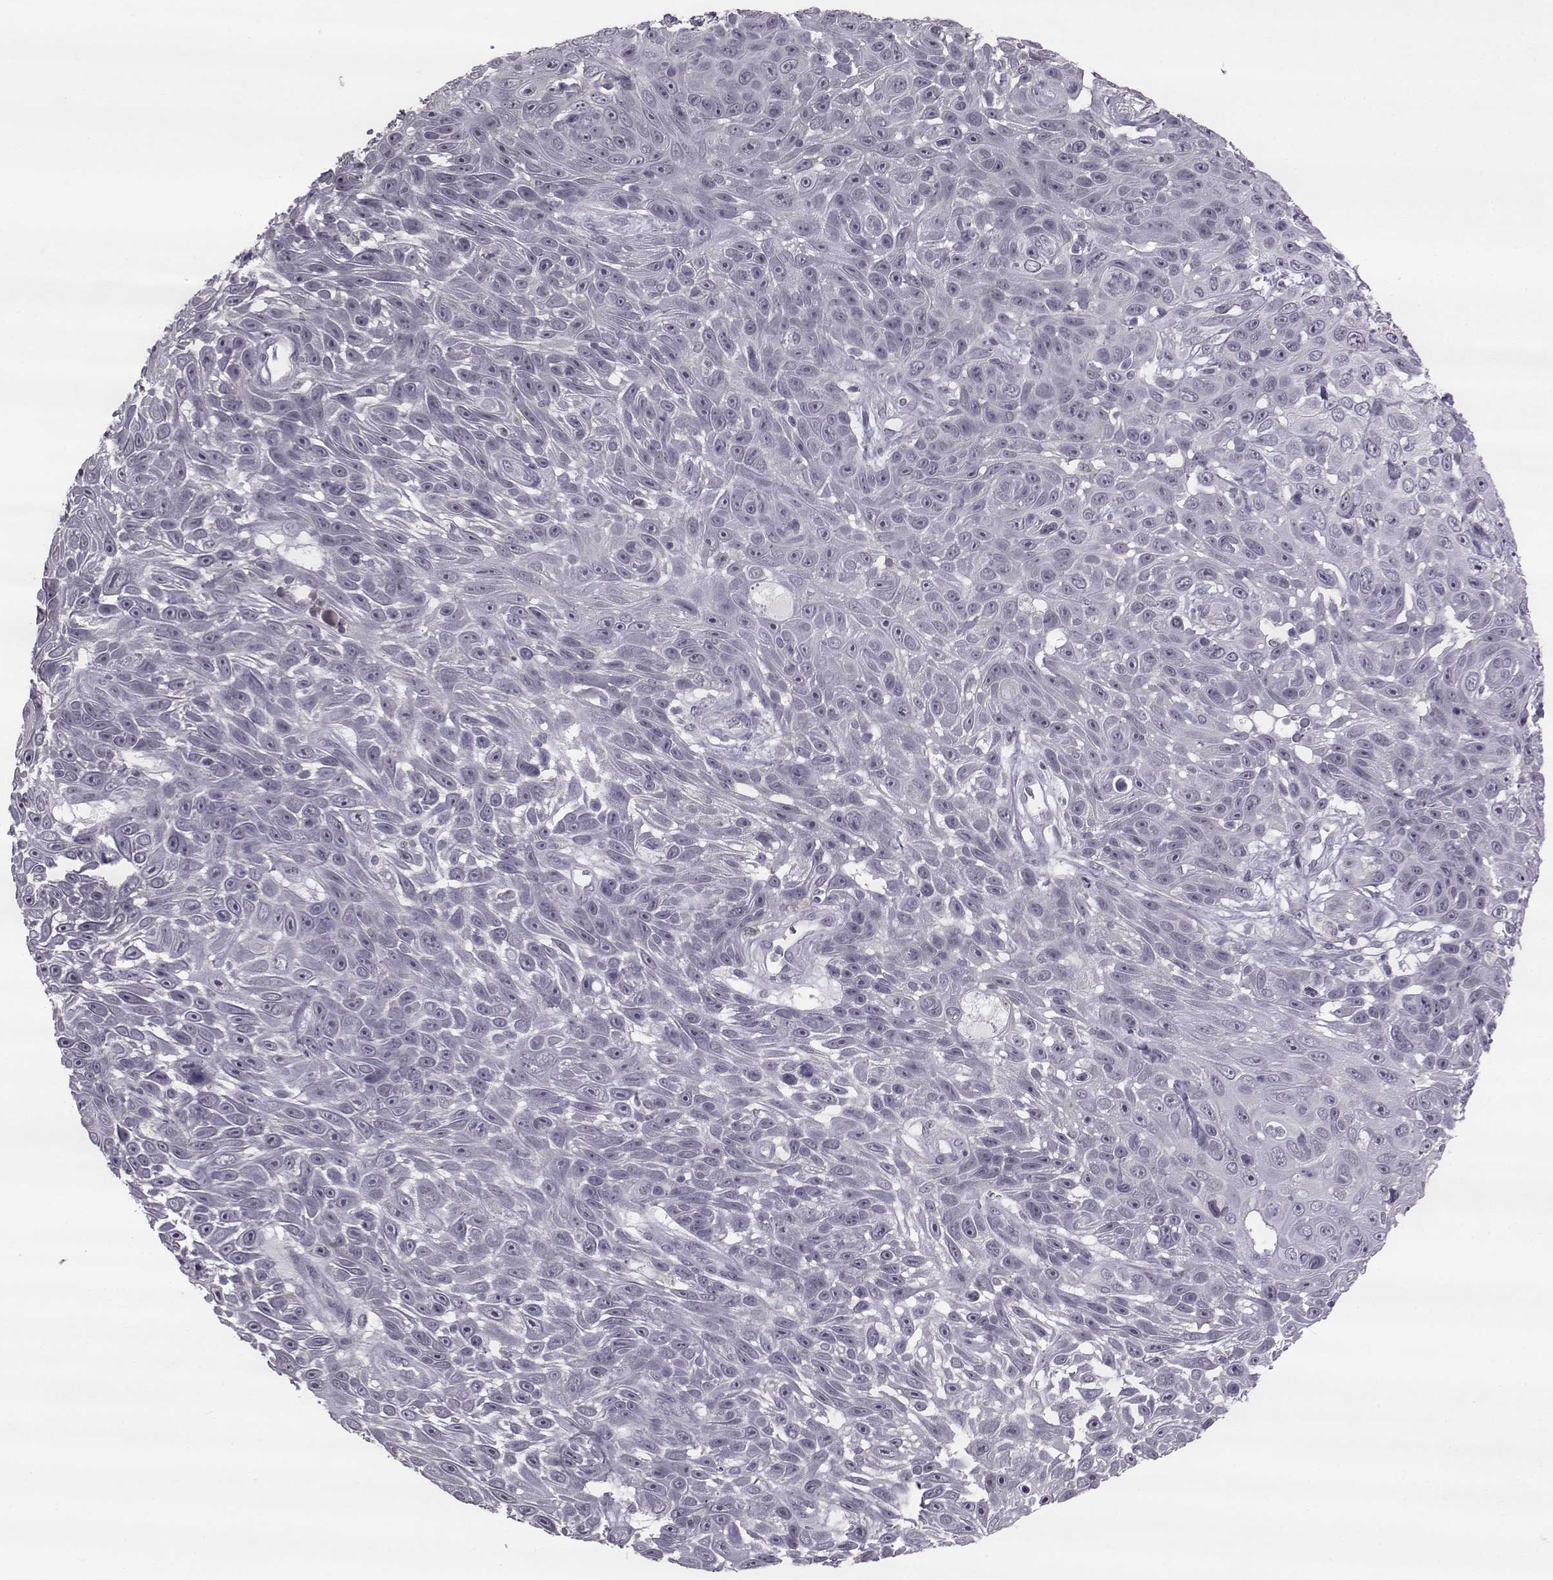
{"staining": {"intensity": "negative", "quantity": "none", "location": "none"}, "tissue": "skin cancer", "cell_type": "Tumor cells", "image_type": "cancer", "snomed": [{"axis": "morphology", "description": "Squamous cell carcinoma, NOS"}, {"axis": "topography", "description": "Skin"}], "caption": "This is a micrograph of immunohistochemistry staining of skin squamous cell carcinoma, which shows no positivity in tumor cells.", "gene": "SLC28A2", "patient": {"sex": "male", "age": 82}}